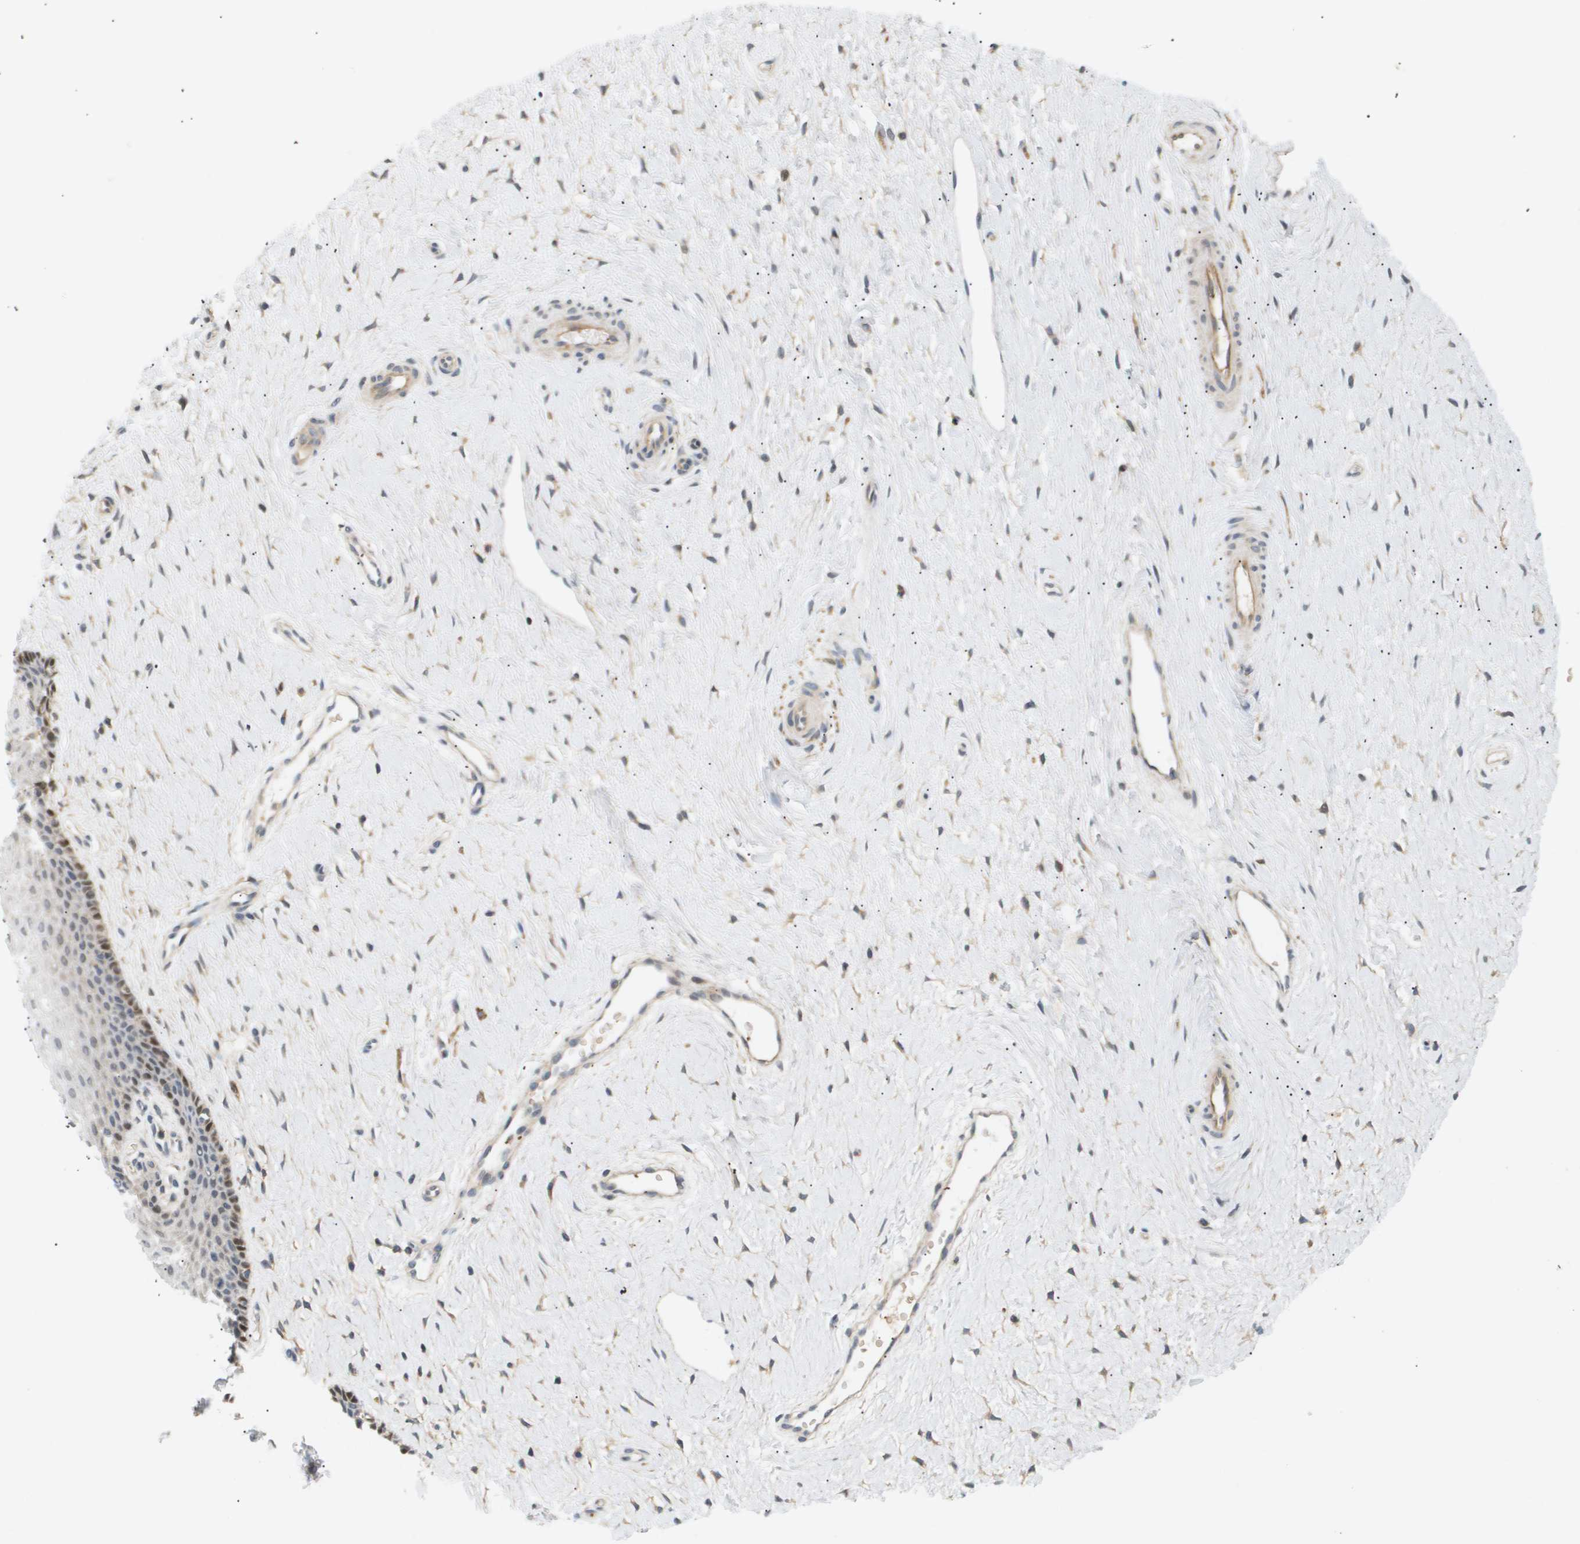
{"staining": {"intensity": "moderate", "quantity": "<25%", "location": "nuclear"}, "tissue": "cervix", "cell_type": "Squamous epithelial cells", "image_type": "normal", "snomed": [{"axis": "morphology", "description": "Normal tissue, NOS"}, {"axis": "topography", "description": "Cervix"}], "caption": "Immunohistochemical staining of benign cervix shows <25% levels of moderate nuclear protein positivity in about <25% of squamous epithelial cells. (DAB IHC, brown staining for protein, blue staining for nuclei).", "gene": "CORO2B", "patient": {"sex": "female", "age": 39}}